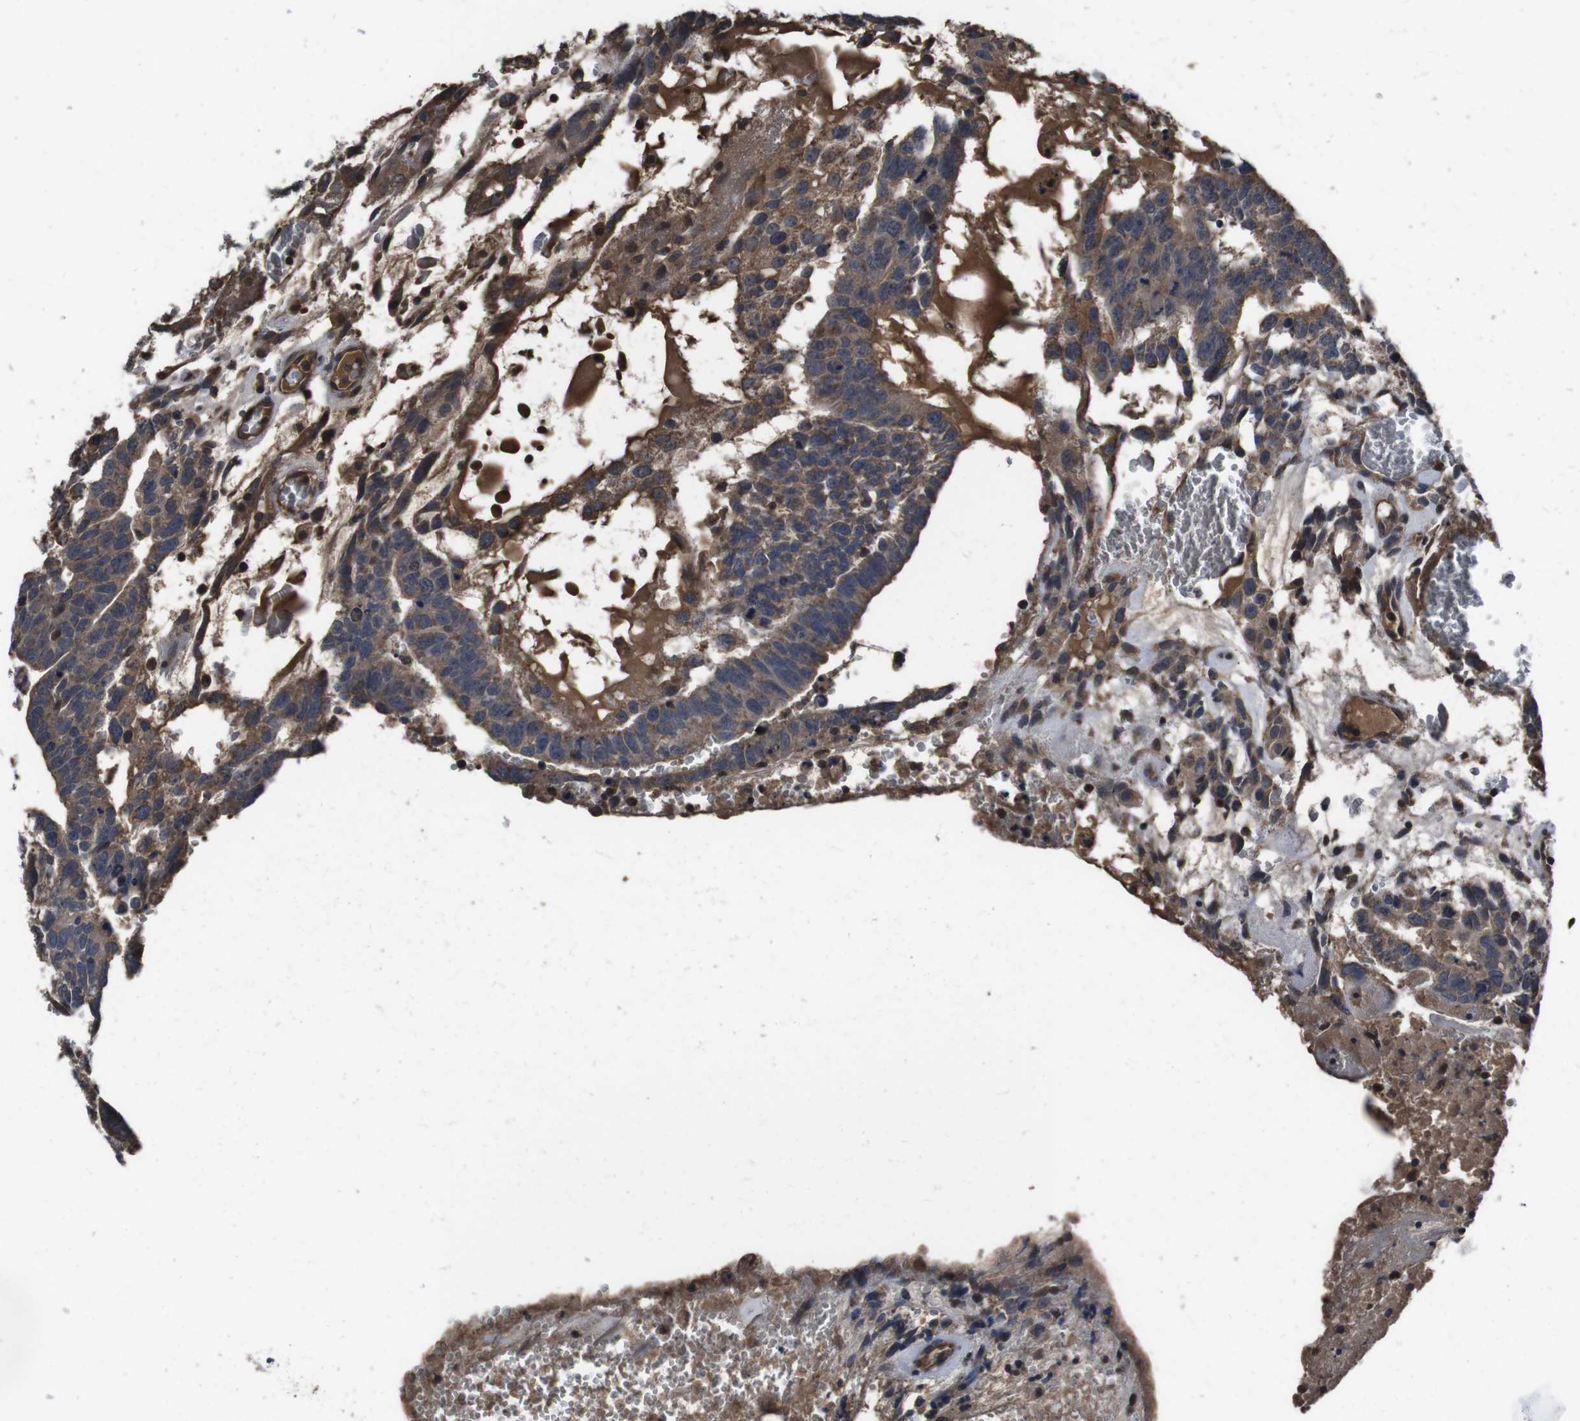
{"staining": {"intensity": "weak", "quantity": ">75%", "location": "cytoplasmic/membranous"}, "tissue": "testis cancer", "cell_type": "Tumor cells", "image_type": "cancer", "snomed": [{"axis": "morphology", "description": "Seminoma, NOS"}, {"axis": "morphology", "description": "Carcinoma, Embryonal, NOS"}, {"axis": "topography", "description": "Testis"}], "caption": "The photomicrograph shows a brown stain indicating the presence of a protein in the cytoplasmic/membranous of tumor cells in testis cancer (seminoma).", "gene": "CXCL11", "patient": {"sex": "male", "age": 52}}